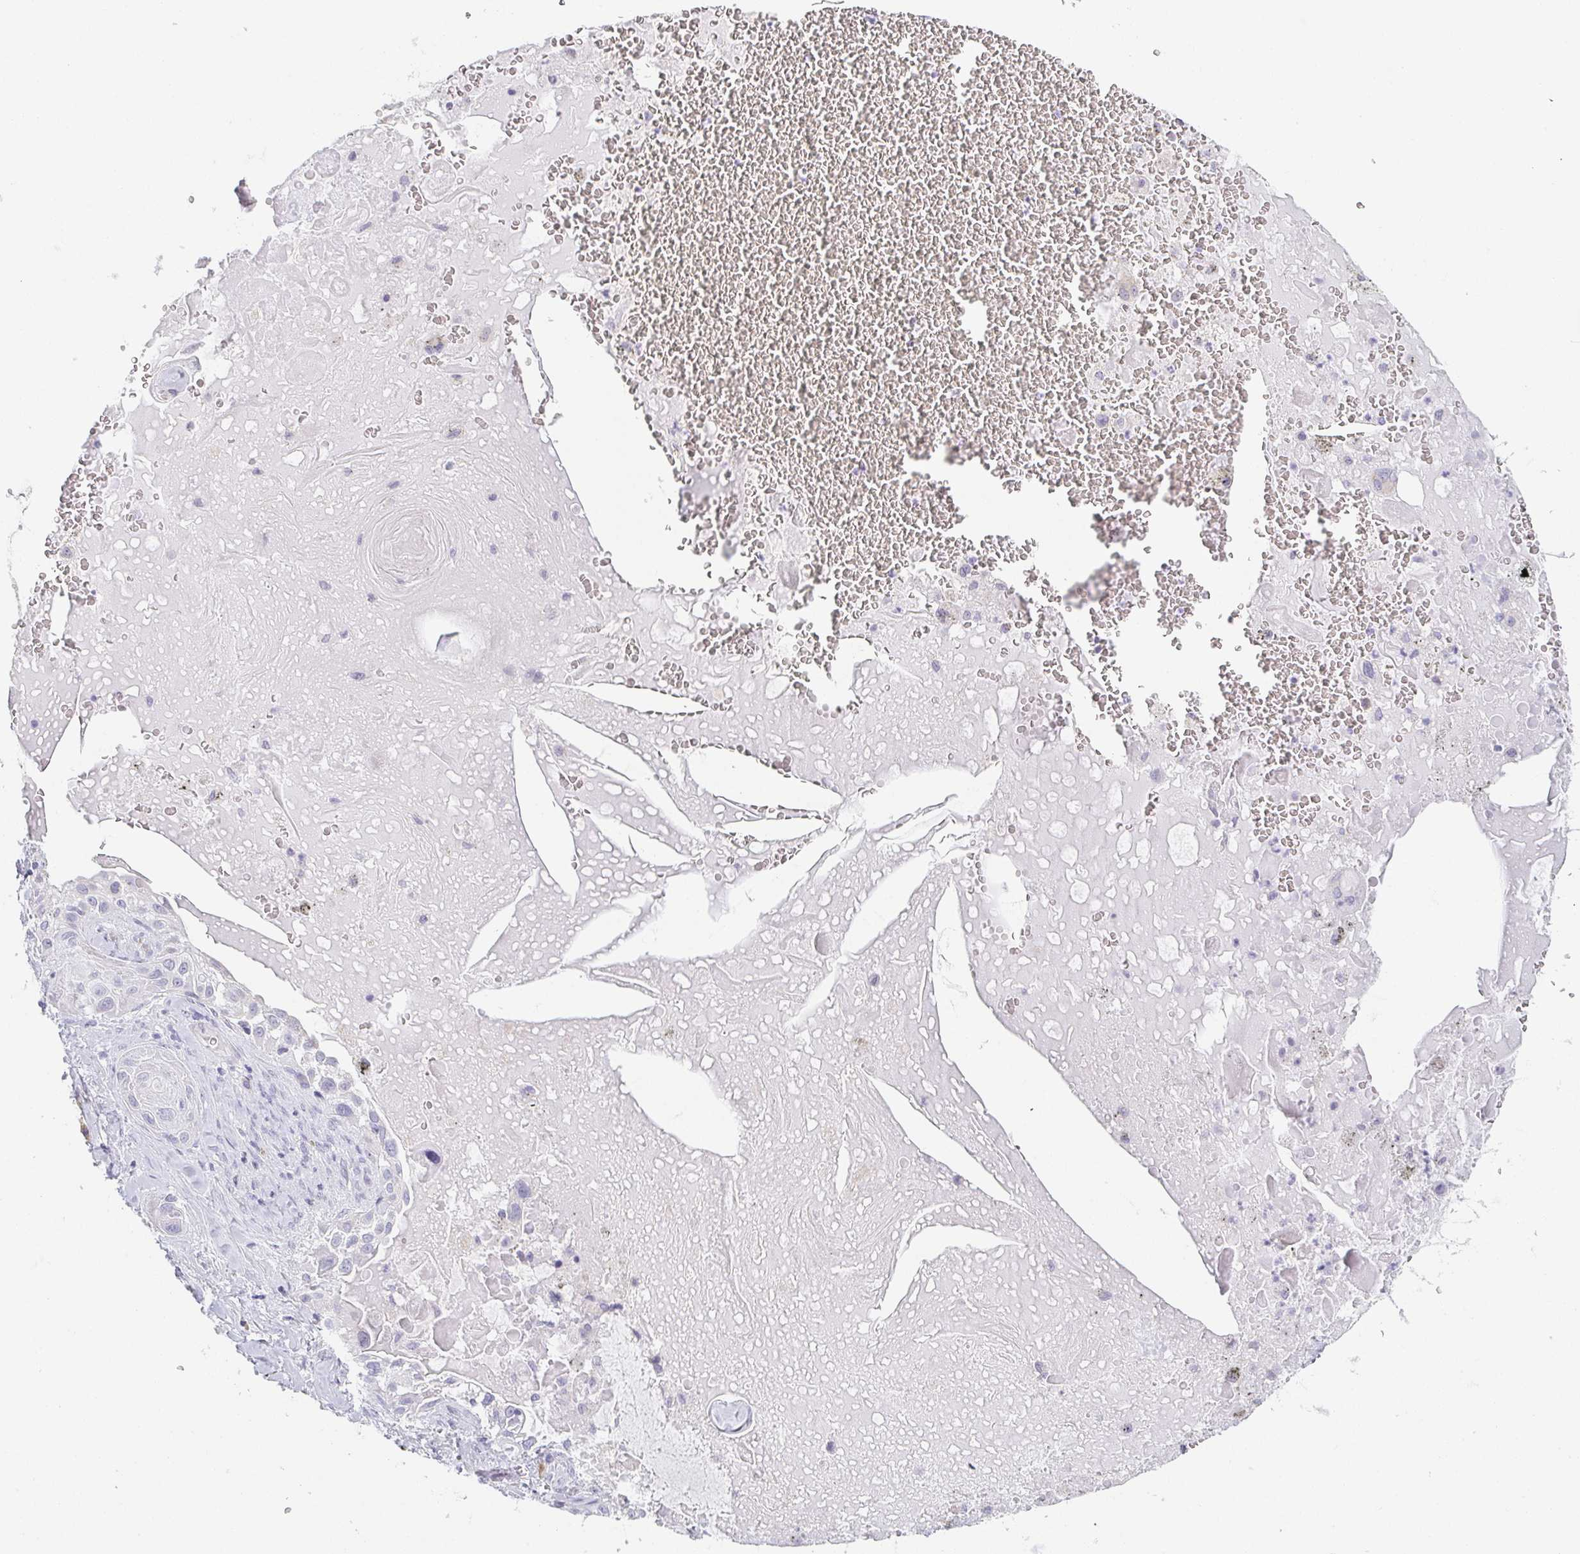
{"staining": {"intensity": "negative", "quantity": "none", "location": "none"}, "tissue": "lung cancer", "cell_type": "Tumor cells", "image_type": "cancer", "snomed": [{"axis": "morphology", "description": "Squamous cell carcinoma, NOS"}, {"axis": "topography", "description": "Lung"}], "caption": "Squamous cell carcinoma (lung) stained for a protein using IHC reveals no expression tumor cells.", "gene": "PRR27", "patient": {"sex": "male", "age": 79}}